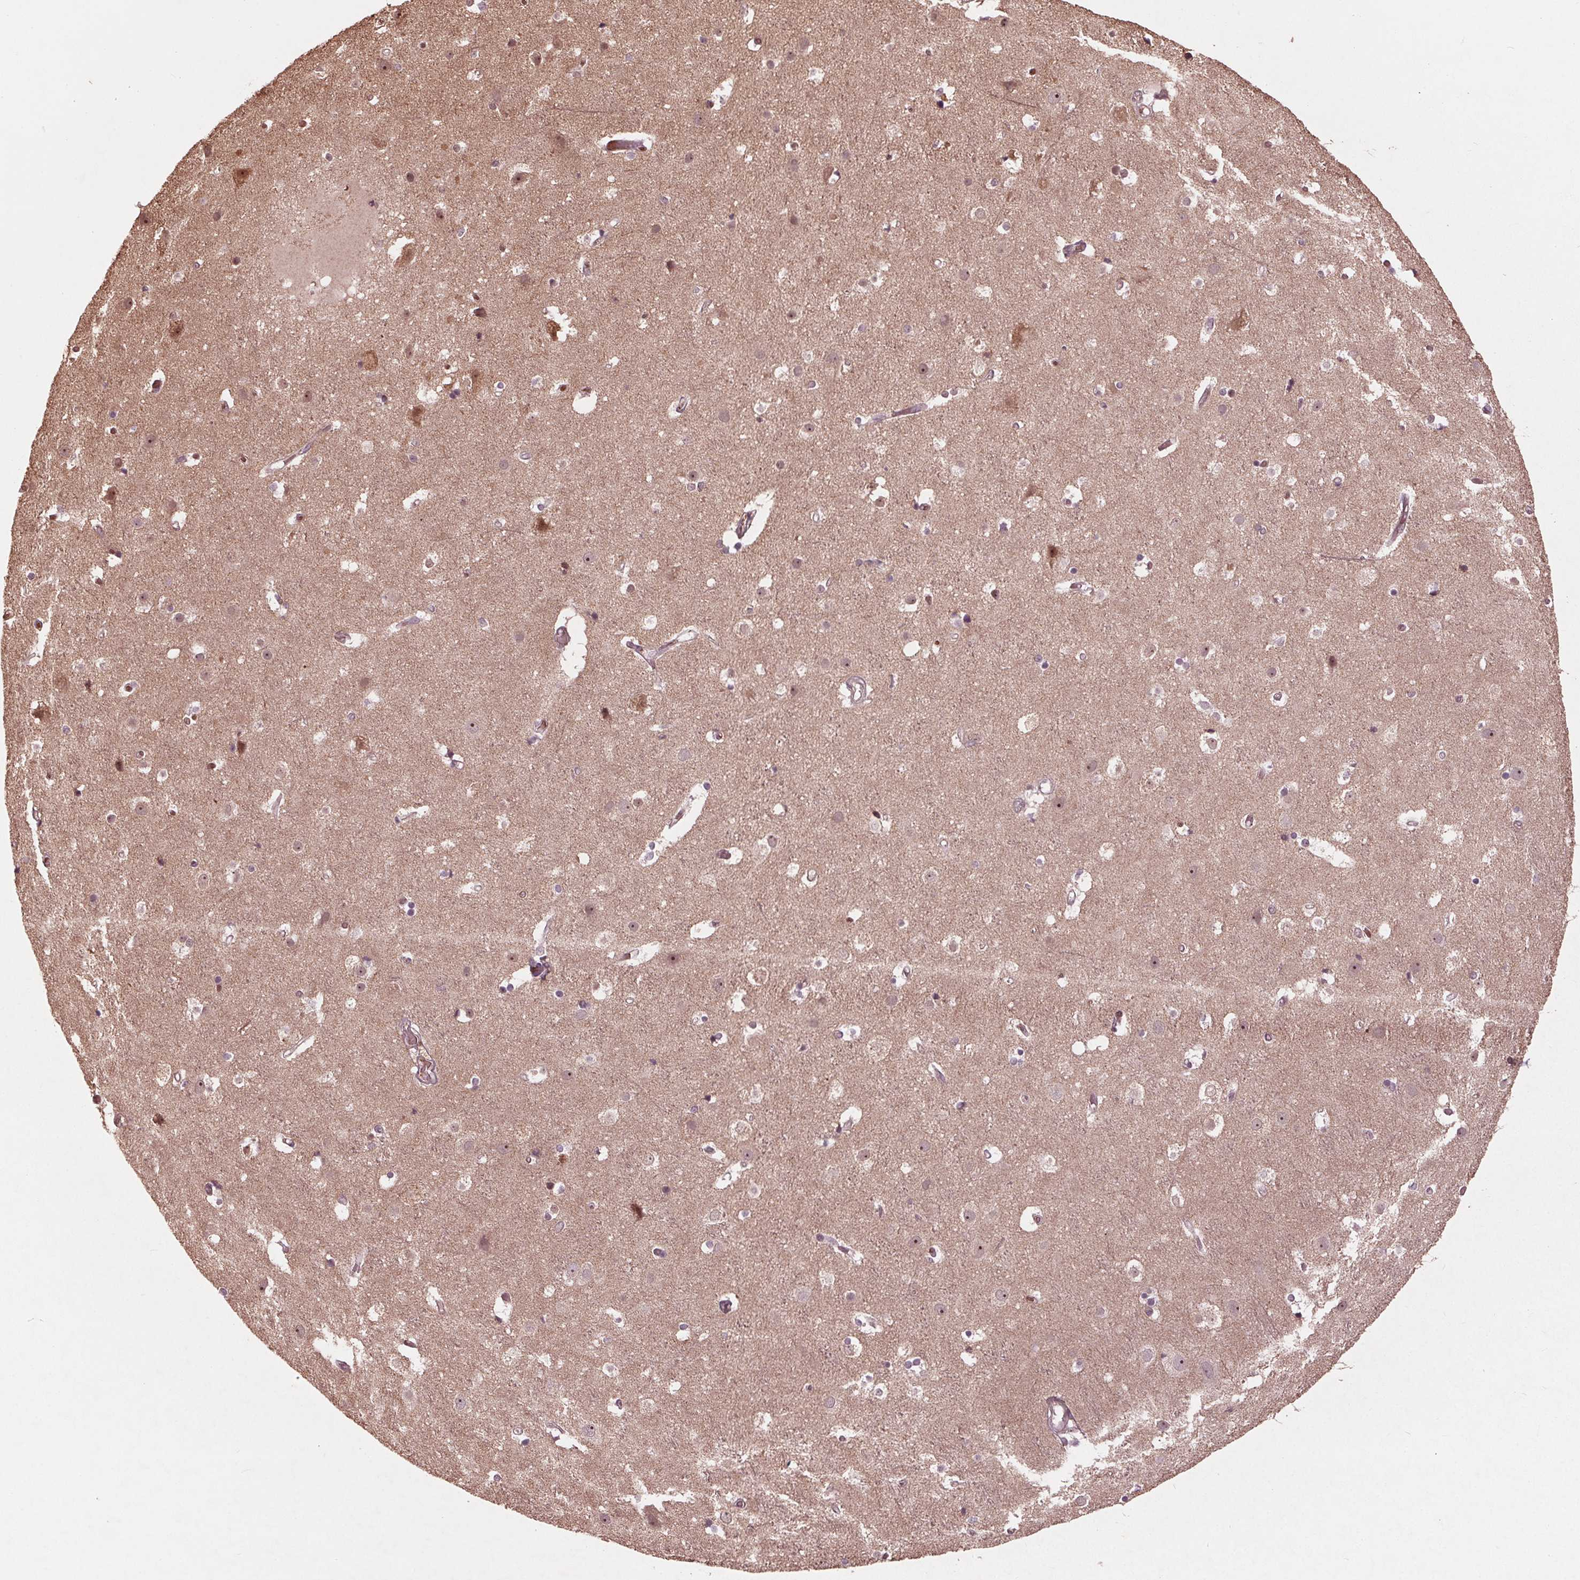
{"staining": {"intensity": "negative", "quantity": "none", "location": "none"}, "tissue": "cerebral cortex", "cell_type": "Endothelial cells", "image_type": "normal", "snomed": [{"axis": "morphology", "description": "Normal tissue, NOS"}, {"axis": "topography", "description": "Cerebral cortex"}], "caption": "This is a photomicrograph of immunohistochemistry (IHC) staining of benign cerebral cortex, which shows no positivity in endothelial cells.", "gene": "CDKL4", "patient": {"sex": "female", "age": 52}}